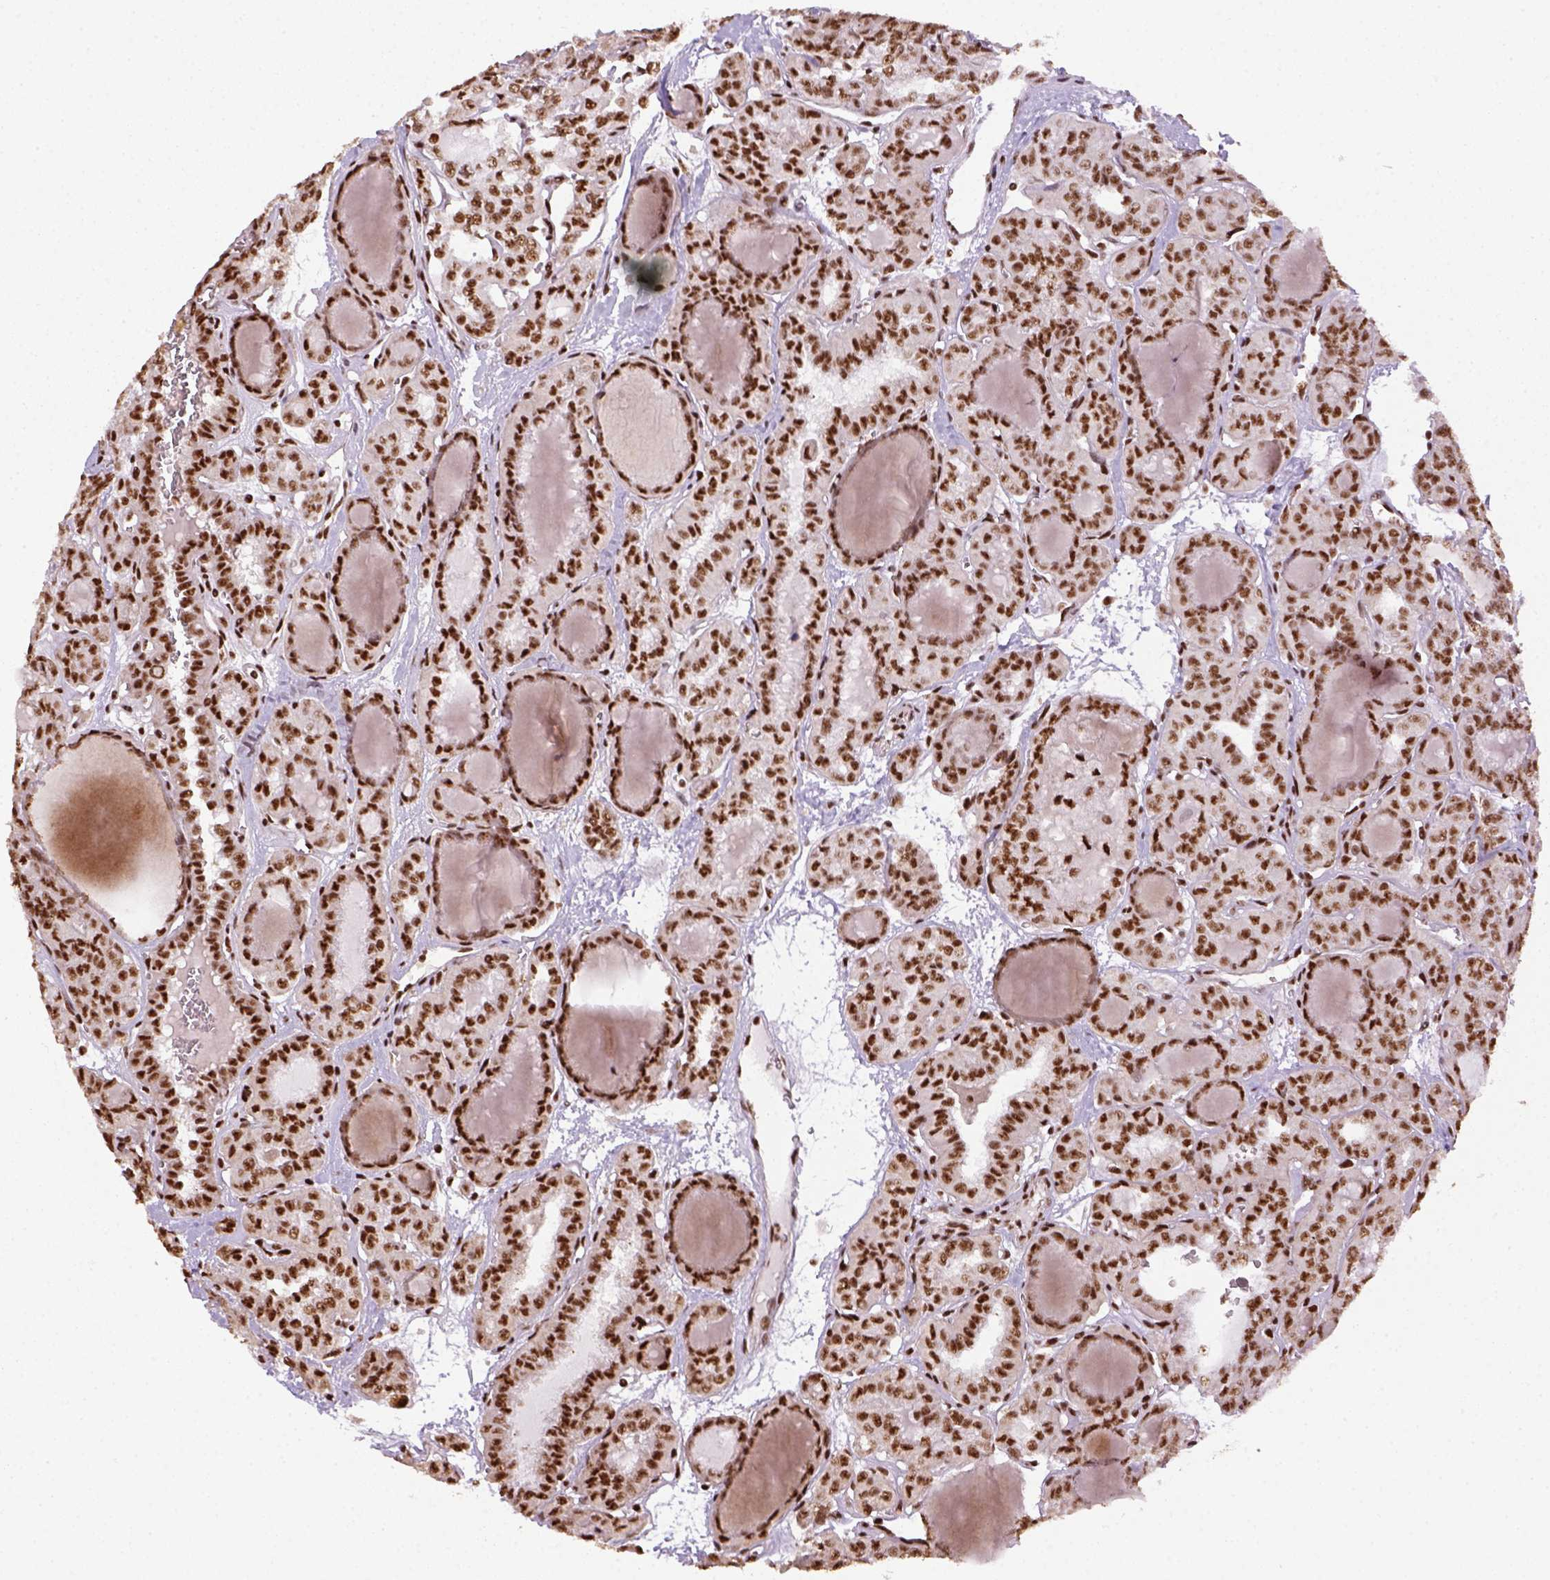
{"staining": {"intensity": "strong", "quantity": ">75%", "location": "nuclear"}, "tissue": "thyroid cancer", "cell_type": "Tumor cells", "image_type": "cancer", "snomed": [{"axis": "morphology", "description": "Papillary adenocarcinoma, NOS"}, {"axis": "topography", "description": "Thyroid gland"}], "caption": "DAB (3,3'-diaminobenzidine) immunohistochemical staining of papillary adenocarcinoma (thyroid) displays strong nuclear protein positivity in approximately >75% of tumor cells.", "gene": "CCAR1", "patient": {"sex": "female", "age": 41}}